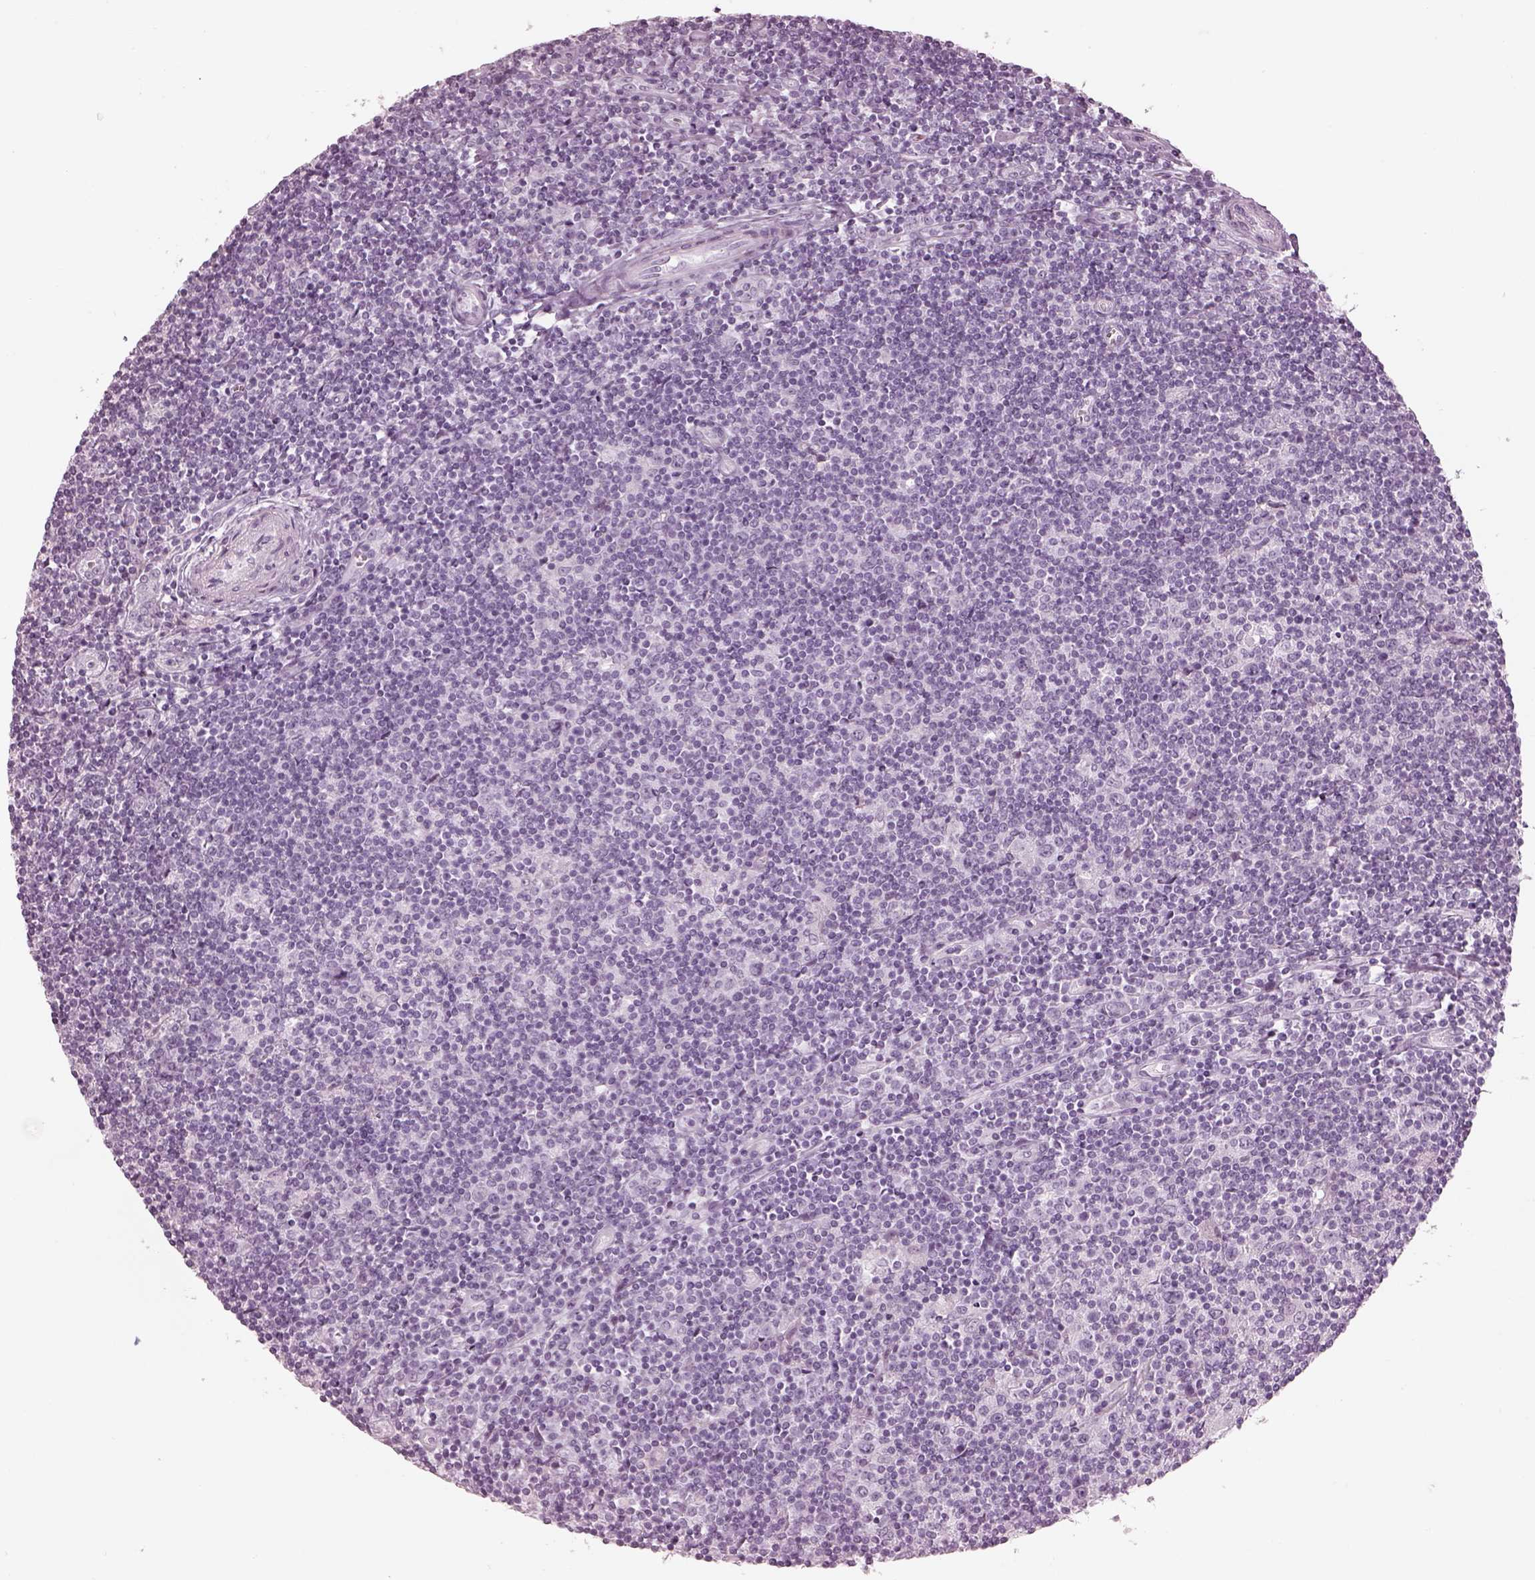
{"staining": {"intensity": "negative", "quantity": "none", "location": "none"}, "tissue": "lymphoma", "cell_type": "Tumor cells", "image_type": "cancer", "snomed": [{"axis": "morphology", "description": "Hodgkin's disease, NOS"}, {"axis": "topography", "description": "Lymph node"}], "caption": "There is no significant staining in tumor cells of Hodgkin's disease. (DAB (3,3'-diaminobenzidine) immunohistochemistry (IHC) visualized using brightfield microscopy, high magnification).", "gene": "OPN4", "patient": {"sex": "male", "age": 40}}